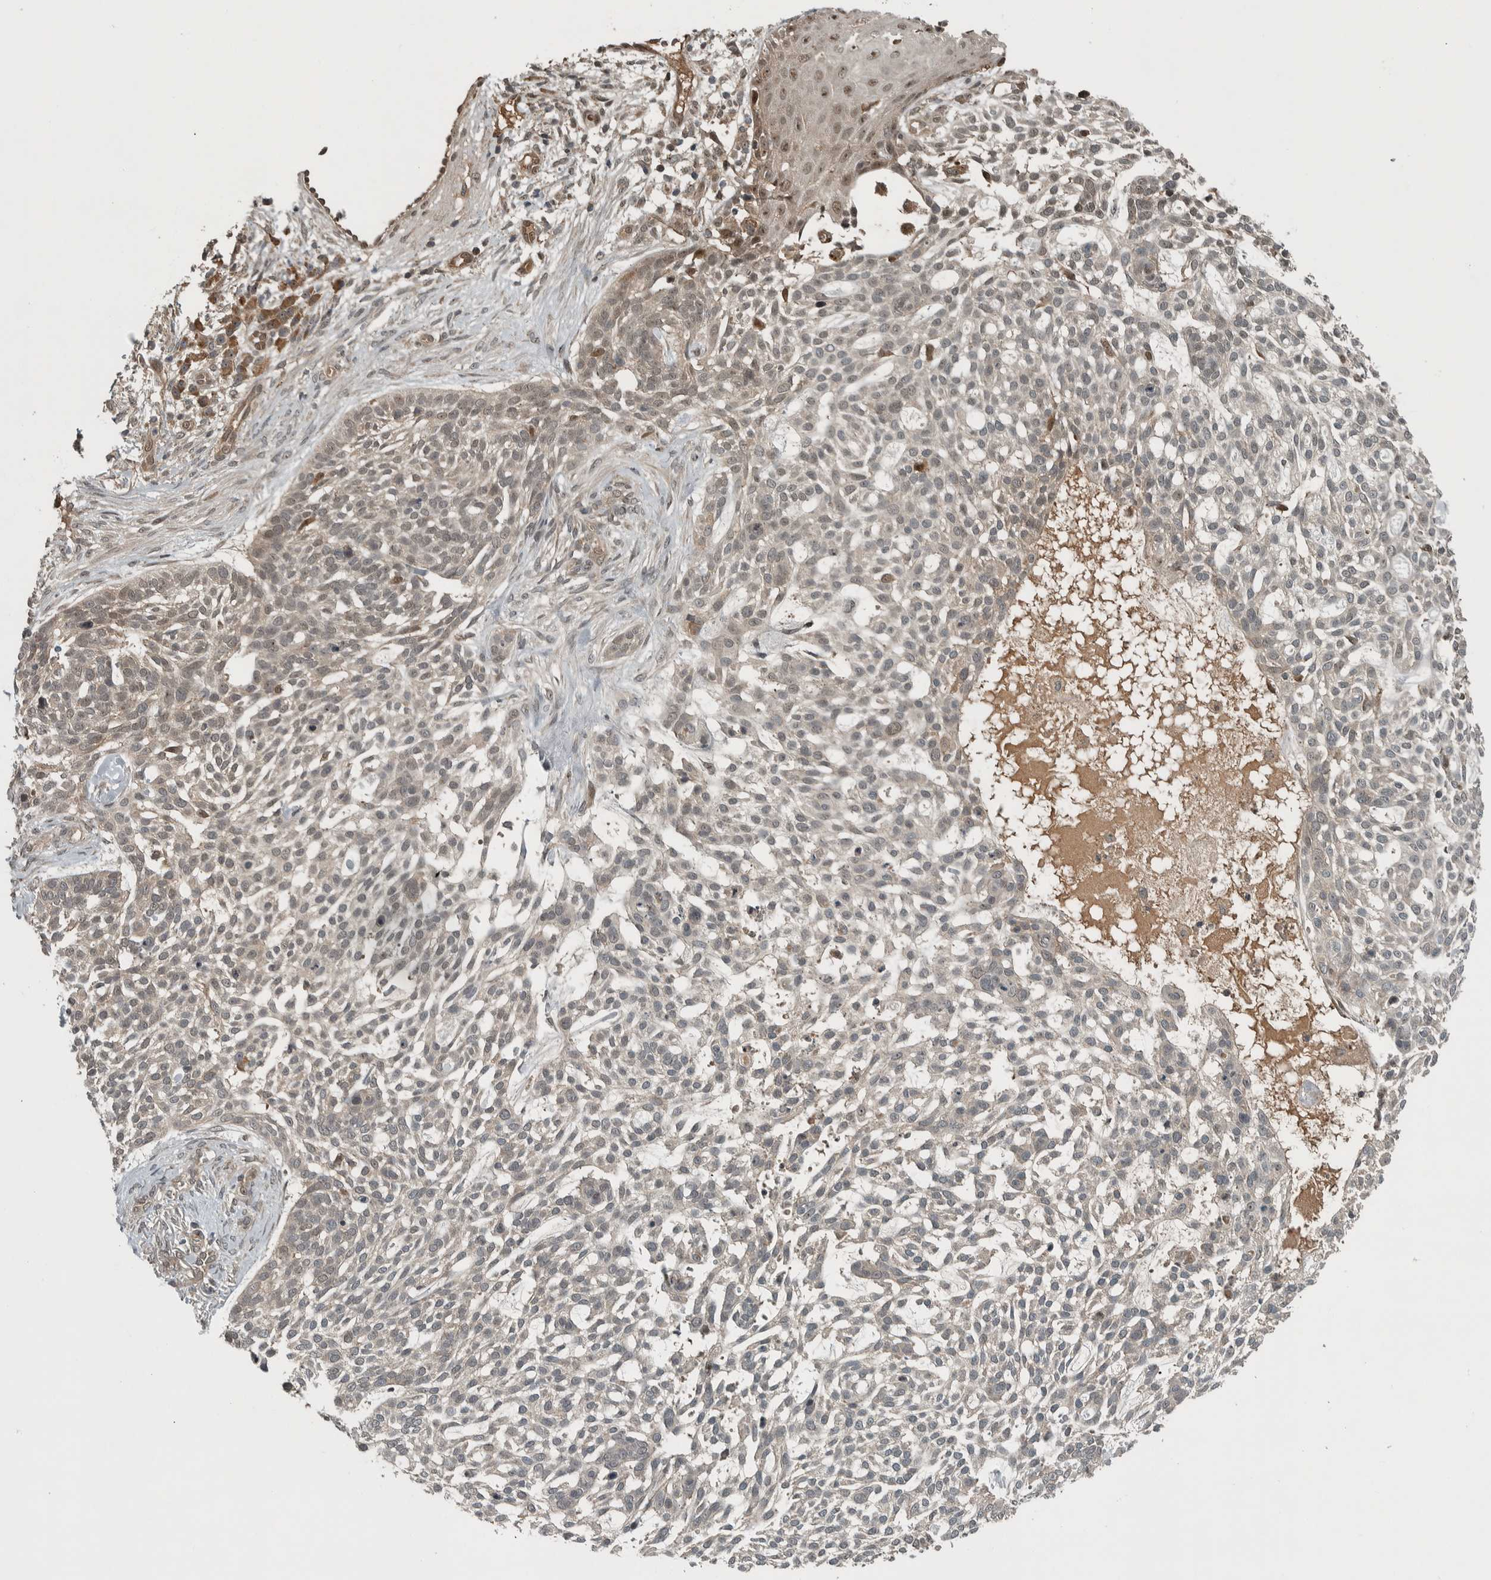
{"staining": {"intensity": "moderate", "quantity": "25%-75%", "location": "nuclear"}, "tissue": "skin cancer", "cell_type": "Tumor cells", "image_type": "cancer", "snomed": [{"axis": "morphology", "description": "Basal cell carcinoma"}, {"axis": "topography", "description": "Skin"}], "caption": "Immunohistochemical staining of human skin cancer displays medium levels of moderate nuclear protein staining in about 25%-75% of tumor cells. (DAB = brown stain, brightfield microscopy at high magnification).", "gene": "XPO5", "patient": {"sex": "female", "age": 64}}